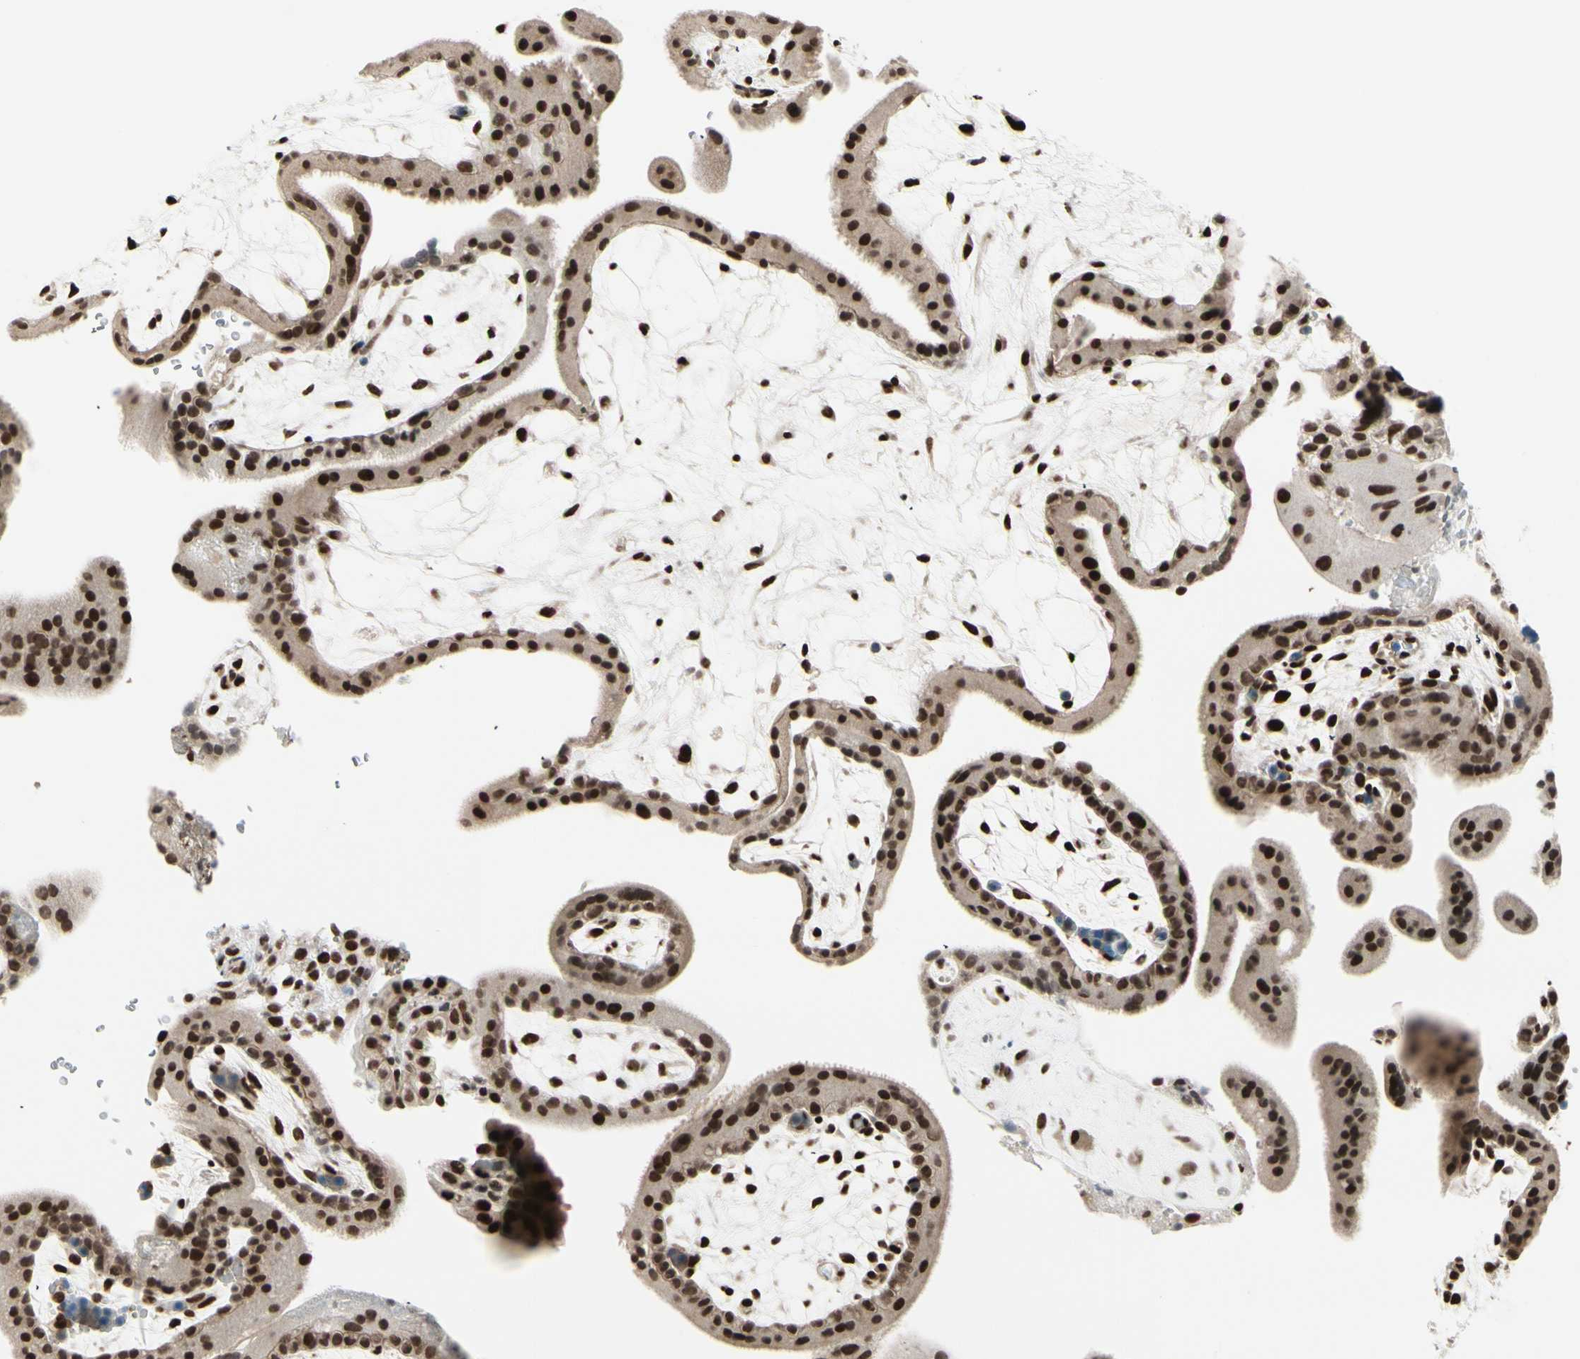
{"staining": {"intensity": "strong", "quantity": ">75%", "location": "nuclear"}, "tissue": "placenta", "cell_type": "Decidual cells", "image_type": "normal", "snomed": [{"axis": "morphology", "description": "Normal tissue, NOS"}, {"axis": "topography", "description": "Placenta"}], "caption": "IHC (DAB) staining of benign human placenta demonstrates strong nuclear protein positivity in about >75% of decidual cells.", "gene": "CHAMP1", "patient": {"sex": "female", "age": 19}}